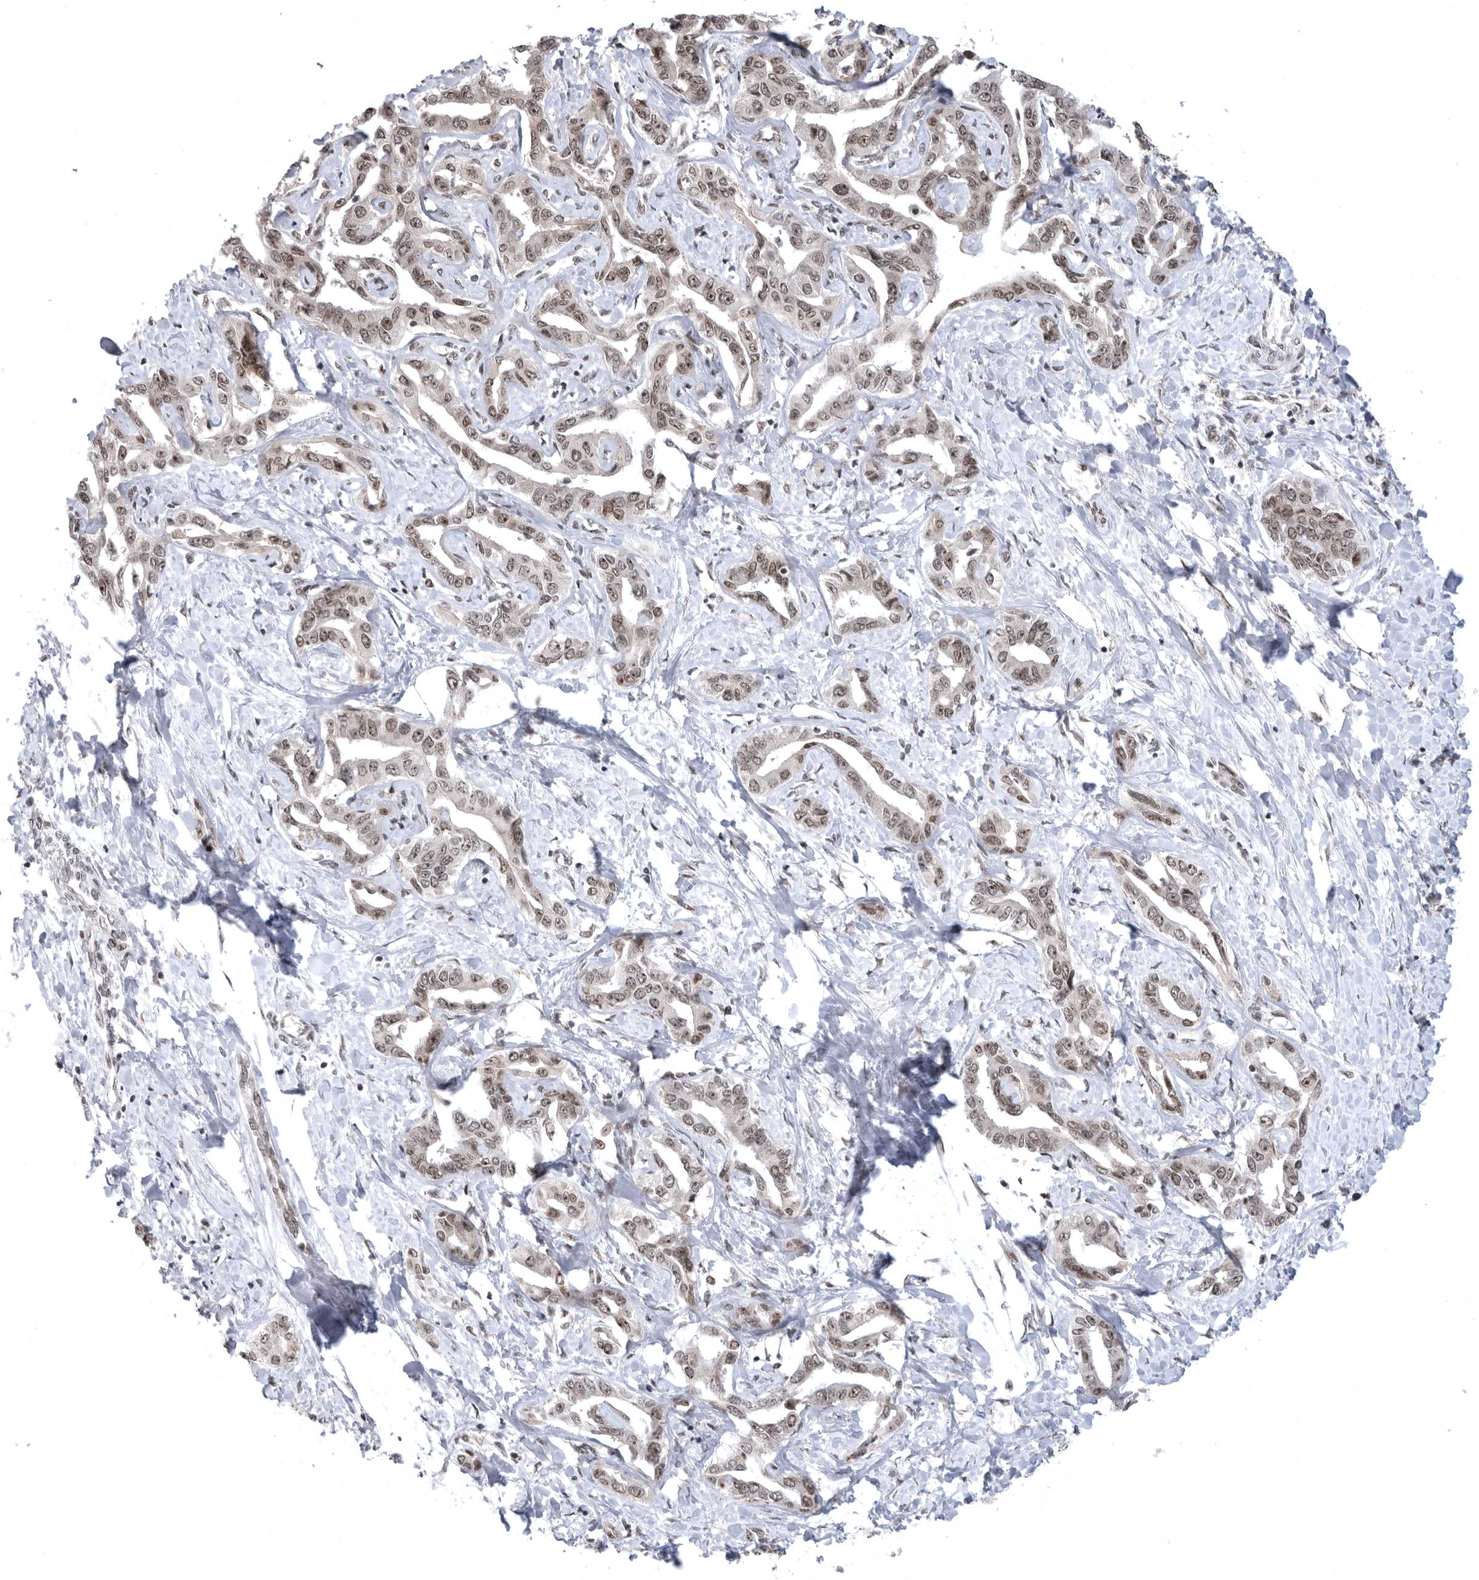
{"staining": {"intensity": "moderate", "quantity": ">75%", "location": "nuclear"}, "tissue": "liver cancer", "cell_type": "Tumor cells", "image_type": "cancer", "snomed": [{"axis": "morphology", "description": "Cholangiocarcinoma"}, {"axis": "topography", "description": "Liver"}], "caption": "Immunohistochemistry of human liver cancer shows medium levels of moderate nuclear positivity in approximately >75% of tumor cells.", "gene": "ZNF830", "patient": {"sex": "male", "age": 59}}